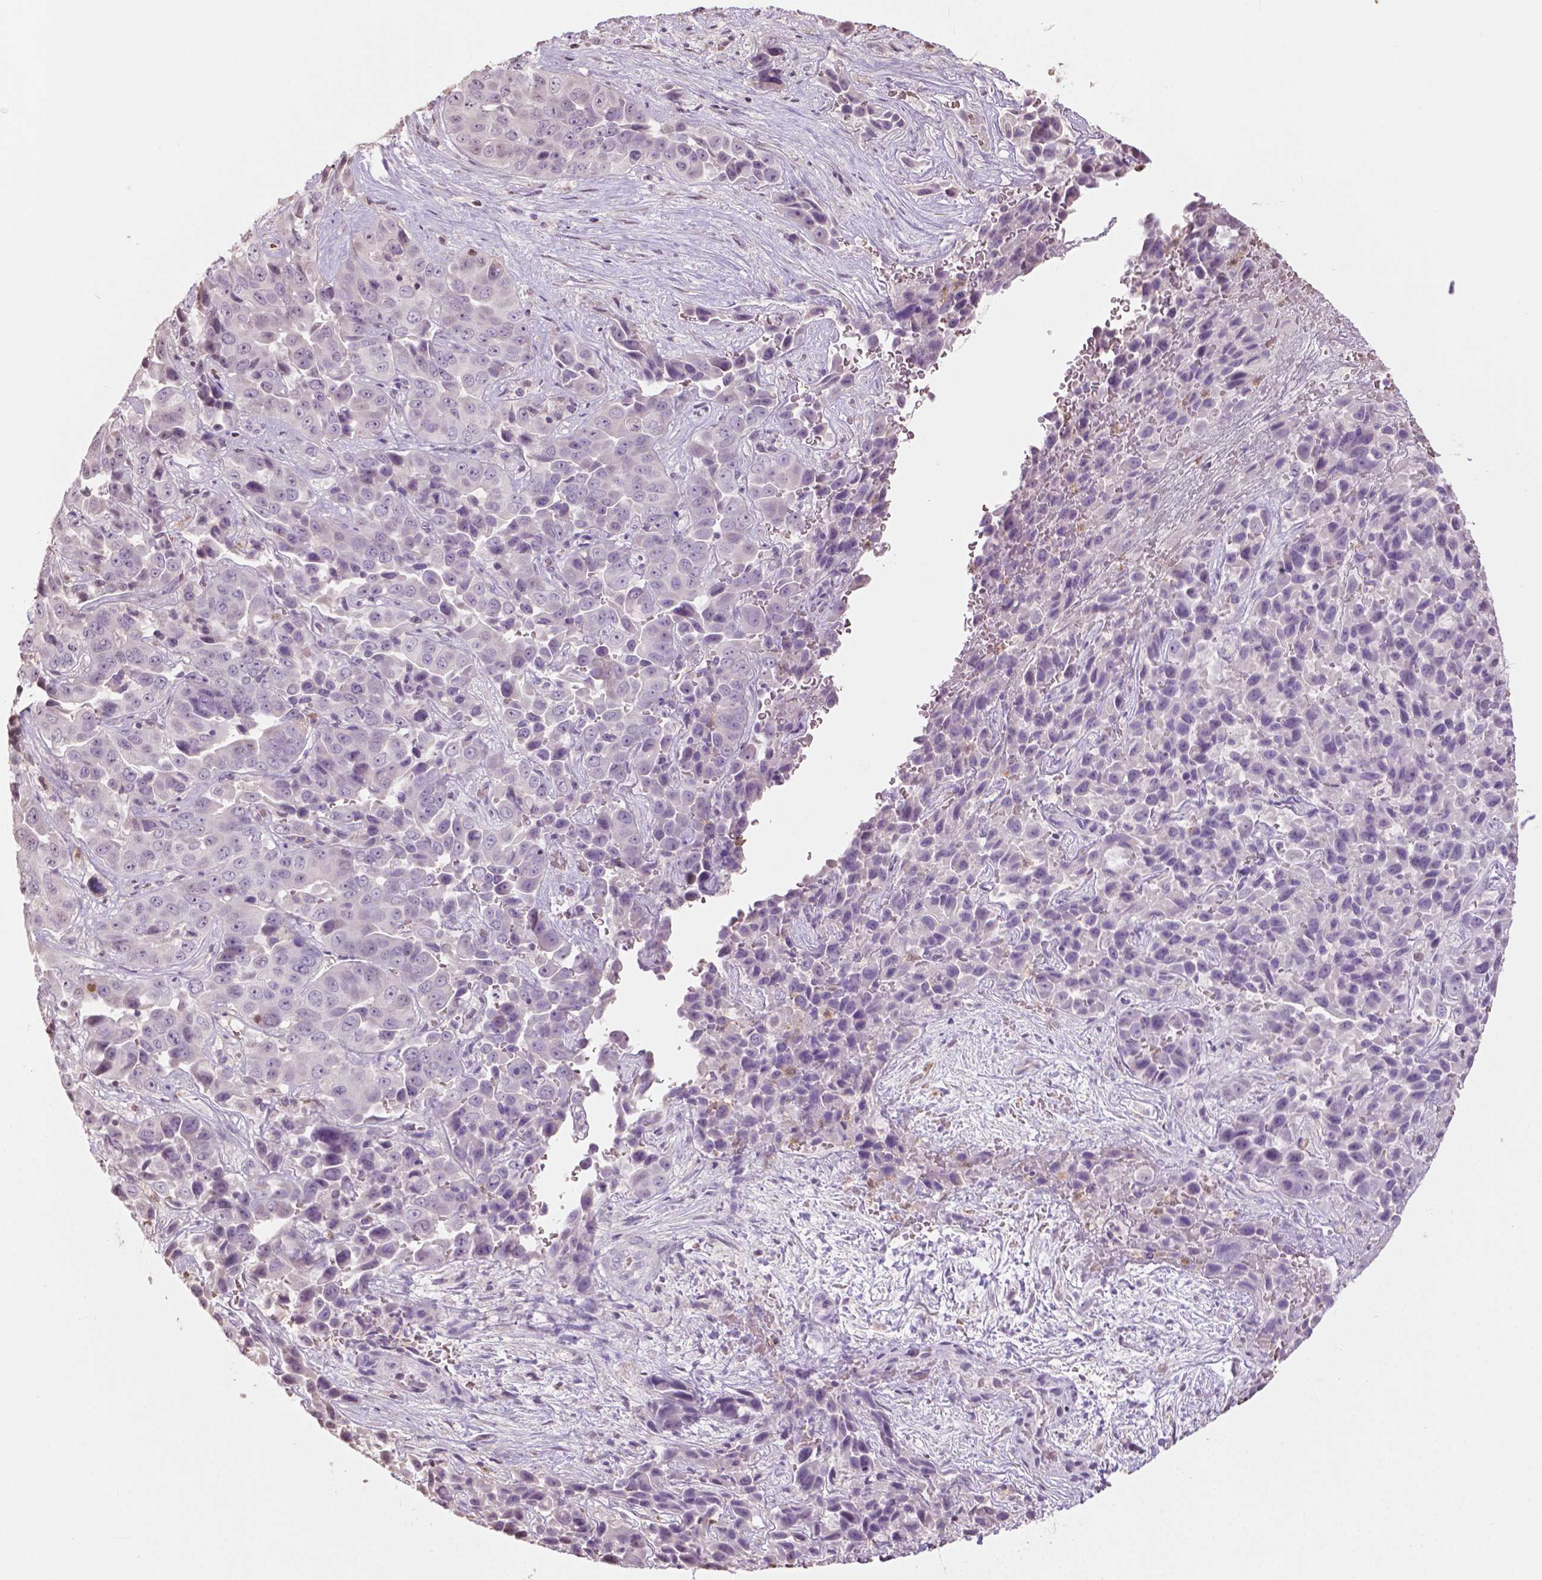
{"staining": {"intensity": "negative", "quantity": "none", "location": "none"}, "tissue": "liver cancer", "cell_type": "Tumor cells", "image_type": "cancer", "snomed": [{"axis": "morphology", "description": "Cholangiocarcinoma"}, {"axis": "topography", "description": "Liver"}], "caption": "Image shows no significant protein staining in tumor cells of liver cholangiocarcinoma.", "gene": "NTNG2", "patient": {"sex": "female", "age": 52}}